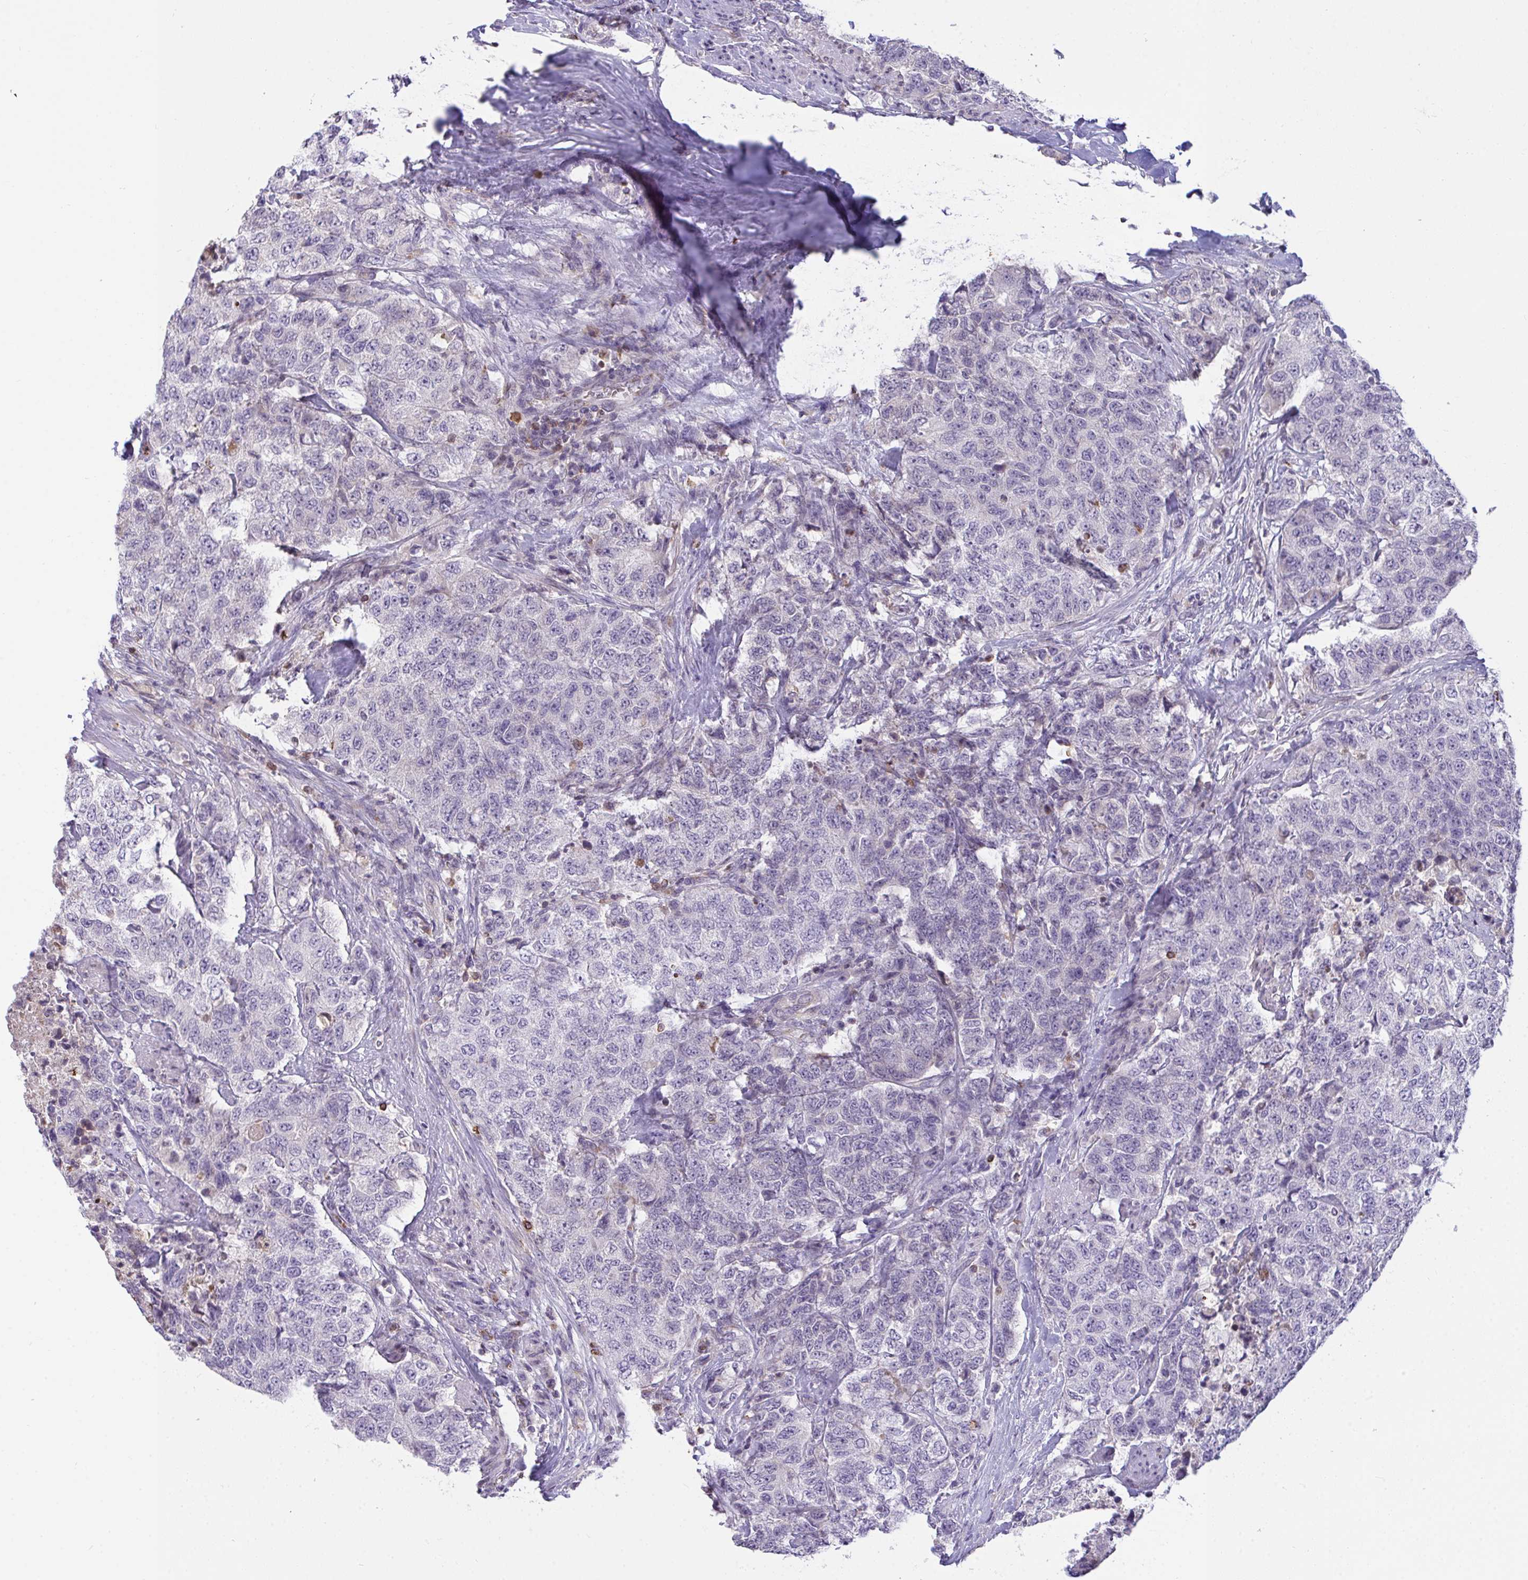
{"staining": {"intensity": "negative", "quantity": "none", "location": "none"}, "tissue": "urothelial cancer", "cell_type": "Tumor cells", "image_type": "cancer", "snomed": [{"axis": "morphology", "description": "Urothelial carcinoma, High grade"}, {"axis": "topography", "description": "Urinary bladder"}], "caption": "Immunohistochemistry (IHC) image of neoplastic tissue: human high-grade urothelial carcinoma stained with DAB (3,3'-diaminobenzidine) shows no significant protein positivity in tumor cells.", "gene": "SEMA6B", "patient": {"sex": "female", "age": 78}}